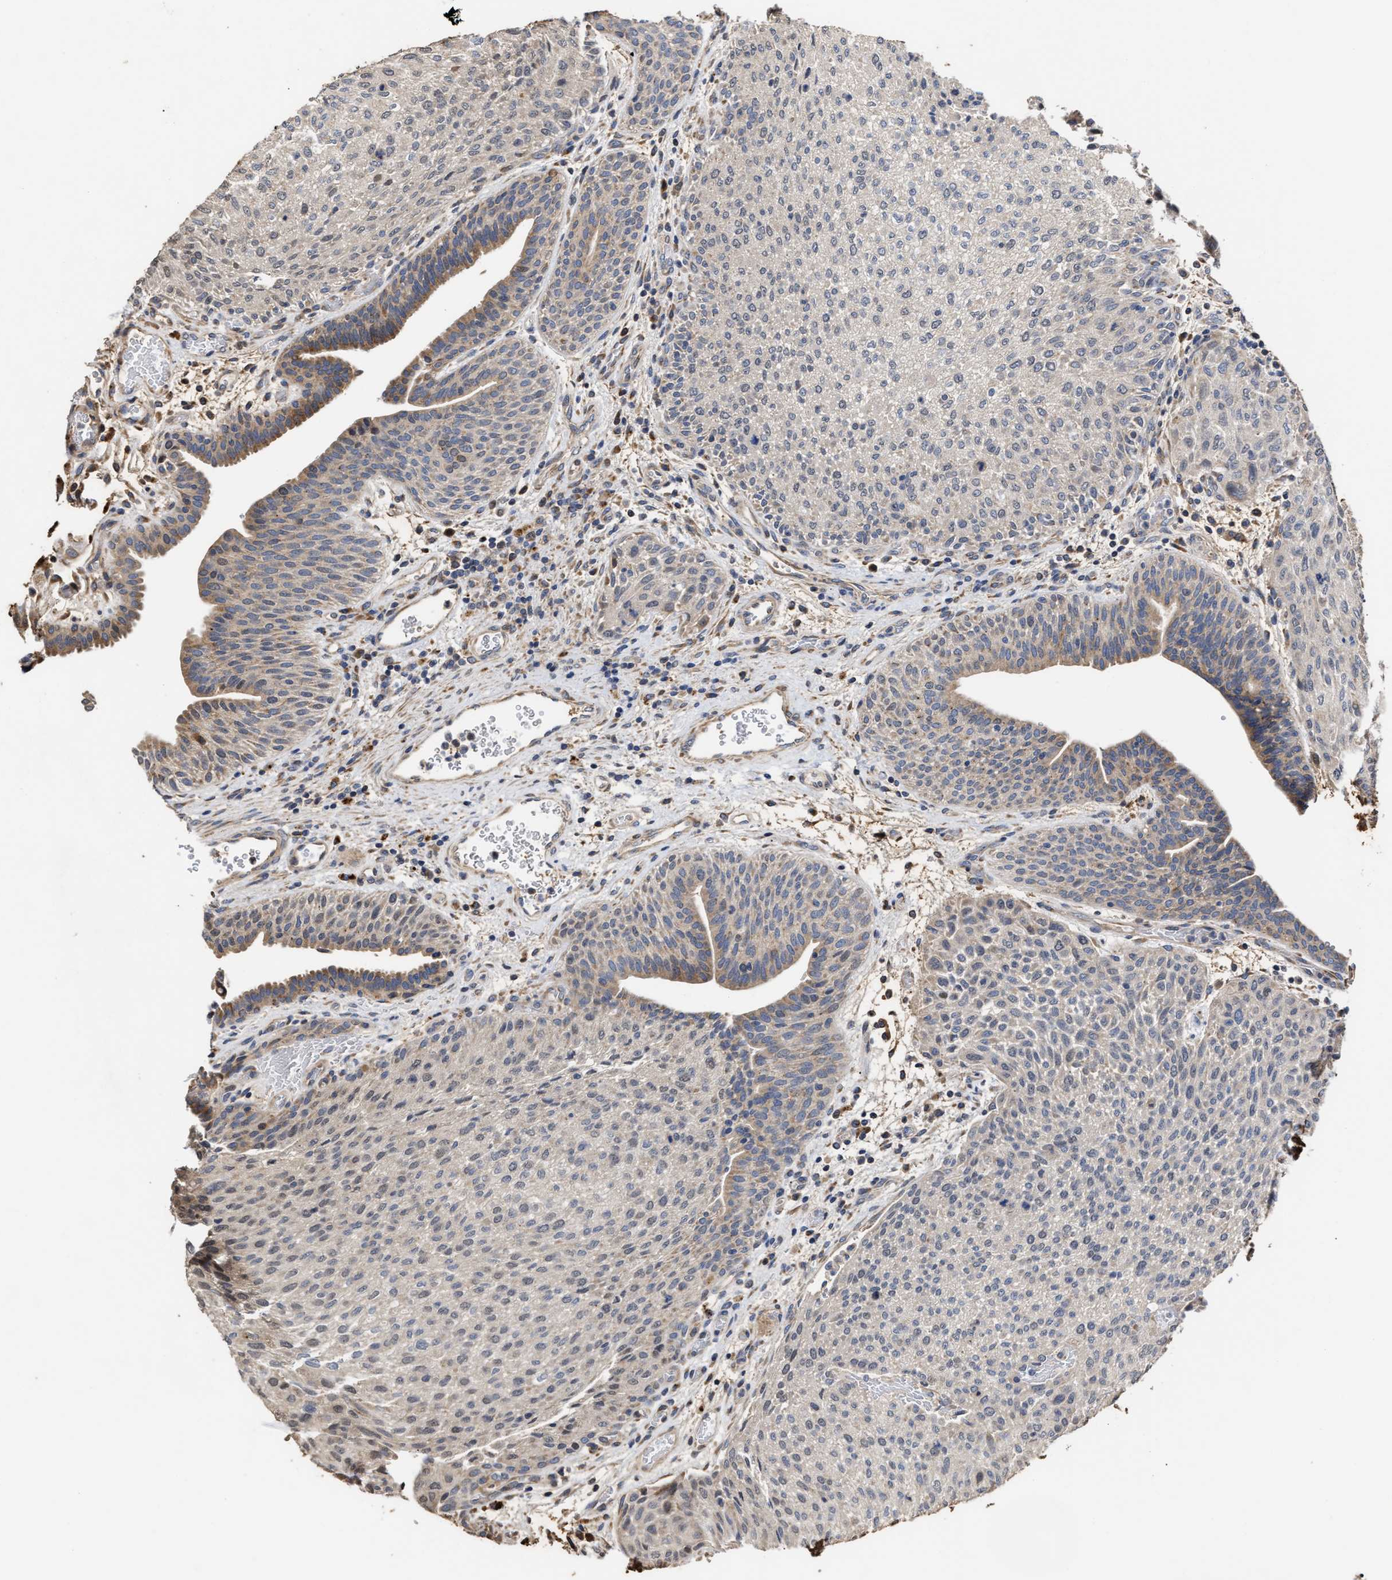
{"staining": {"intensity": "weak", "quantity": "<25%", "location": "cytoplasmic/membranous"}, "tissue": "urothelial cancer", "cell_type": "Tumor cells", "image_type": "cancer", "snomed": [{"axis": "morphology", "description": "Urothelial carcinoma, Low grade"}, {"axis": "morphology", "description": "Urothelial carcinoma, High grade"}, {"axis": "topography", "description": "Urinary bladder"}], "caption": "Tumor cells are negative for protein expression in human urothelial carcinoma (high-grade).", "gene": "GOSR1", "patient": {"sex": "male", "age": 35}}